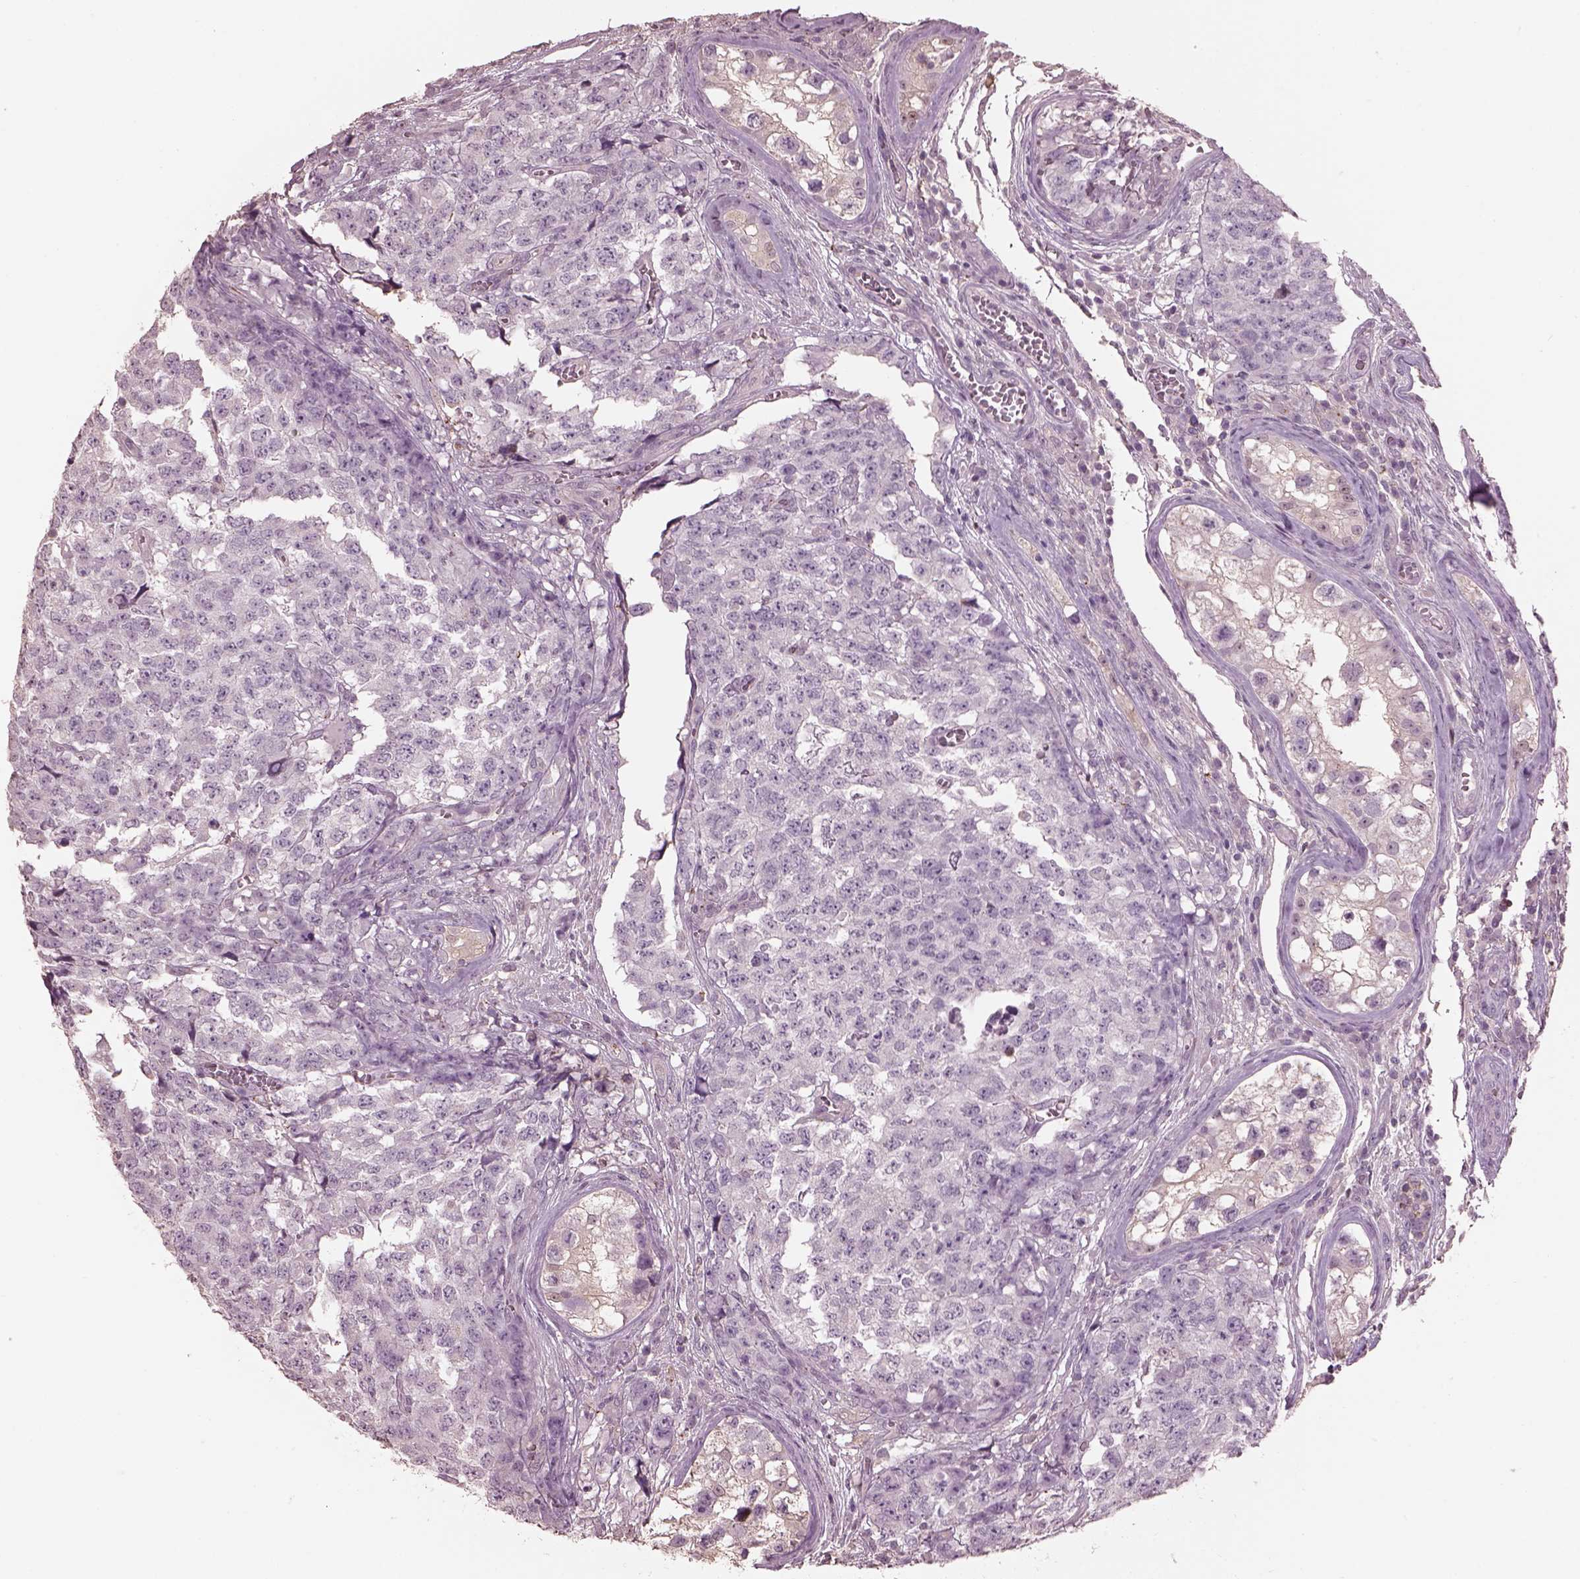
{"staining": {"intensity": "negative", "quantity": "none", "location": "none"}, "tissue": "testis cancer", "cell_type": "Tumor cells", "image_type": "cancer", "snomed": [{"axis": "morphology", "description": "Carcinoma, Embryonal, NOS"}, {"axis": "topography", "description": "Testis"}], "caption": "Immunohistochemistry (IHC) image of human testis cancer stained for a protein (brown), which demonstrates no staining in tumor cells. Nuclei are stained in blue.", "gene": "SRI", "patient": {"sex": "male", "age": 23}}